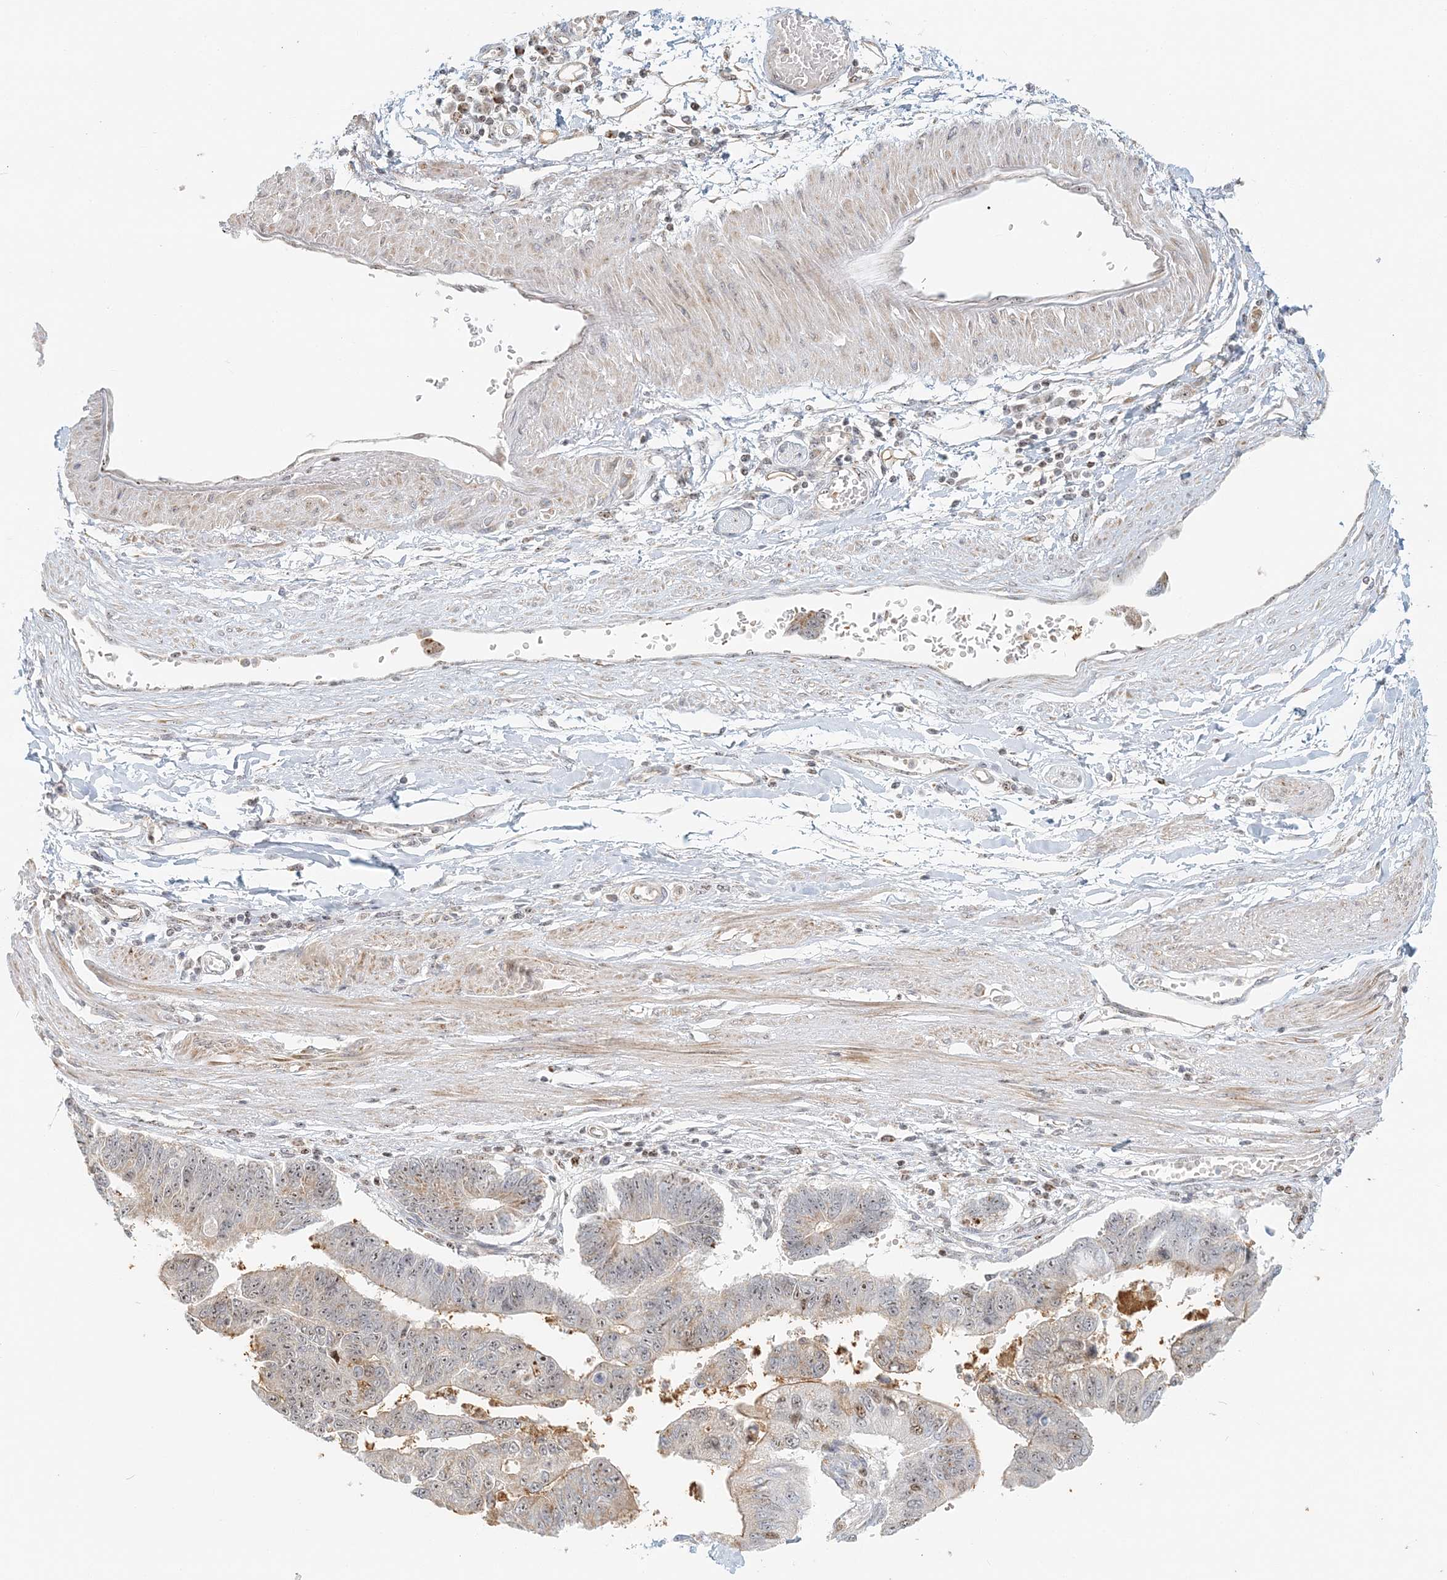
{"staining": {"intensity": "weak", "quantity": "25%-75%", "location": "cytoplasmic/membranous,nuclear"}, "tissue": "stomach cancer", "cell_type": "Tumor cells", "image_type": "cancer", "snomed": [{"axis": "morphology", "description": "Adenocarcinoma, NOS"}, {"axis": "topography", "description": "Stomach"}], "caption": "Immunohistochemical staining of adenocarcinoma (stomach) demonstrates weak cytoplasmic/membranous and nuclear protein staining in approximately 25%-75% of tumor cells.", "gene": "UBE2F", "patient": {"sex": "male", "age": 59}}